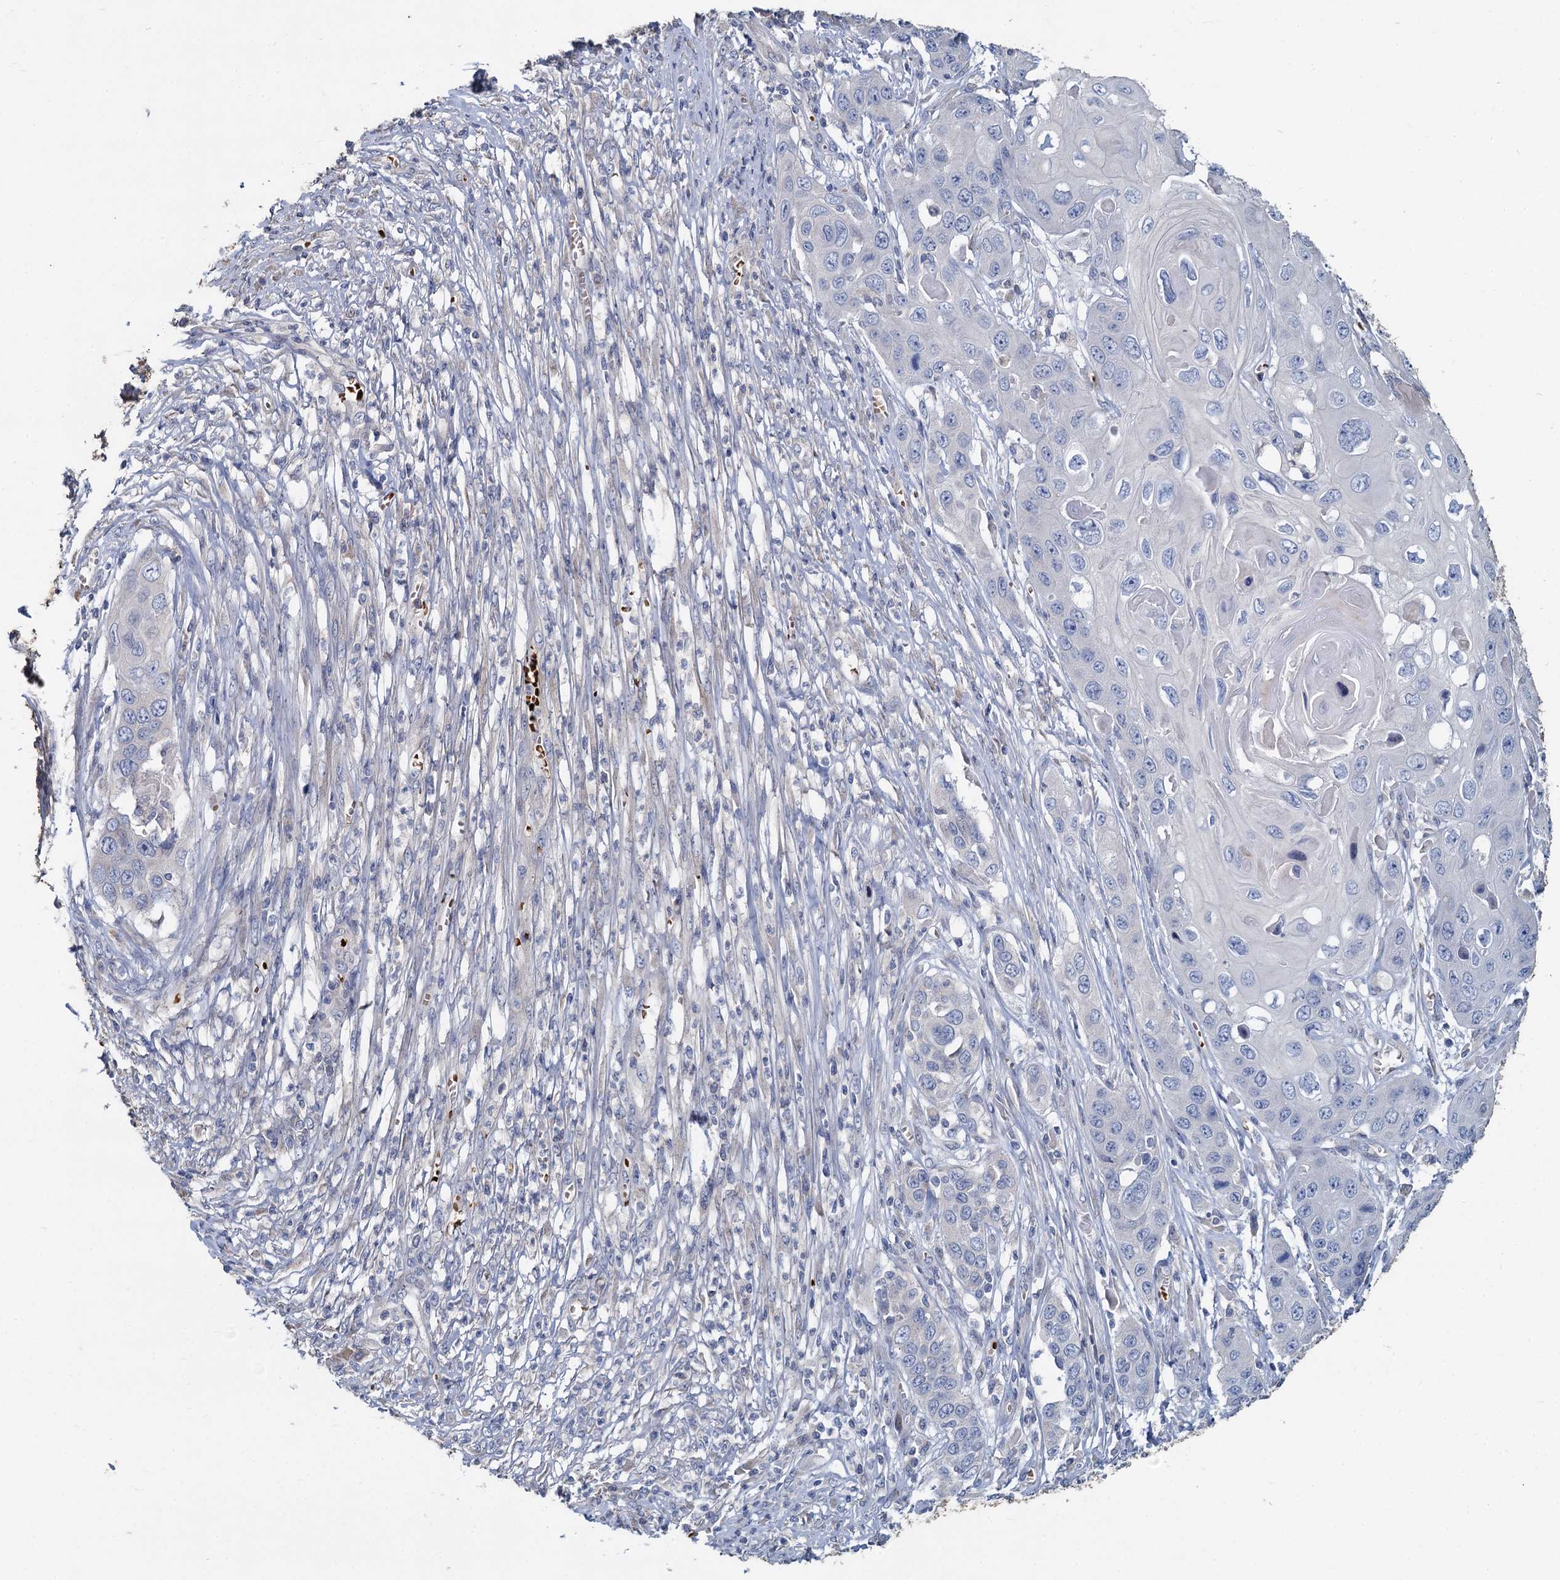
{"staining": {"intensity": "negative", "quantity": "none", "location": "none"}, "tissue": "skin cancer", "cell_type": "Tumor cells", "image_type": "cancer", "snomed": [{"axis": "morphology", "description": "Squamous cell carcinoma, NOS"}, {"axis": "topography", "description": "Skin"}], "caption": "Immunohistochemistry (IHC) histopathology image of skin squamous cell carcinoma stained for a protein (brown), which displays no positivity in tumor cells.", "gene": "TCTN2", "patient": {"sex": "male", "age": 55}}